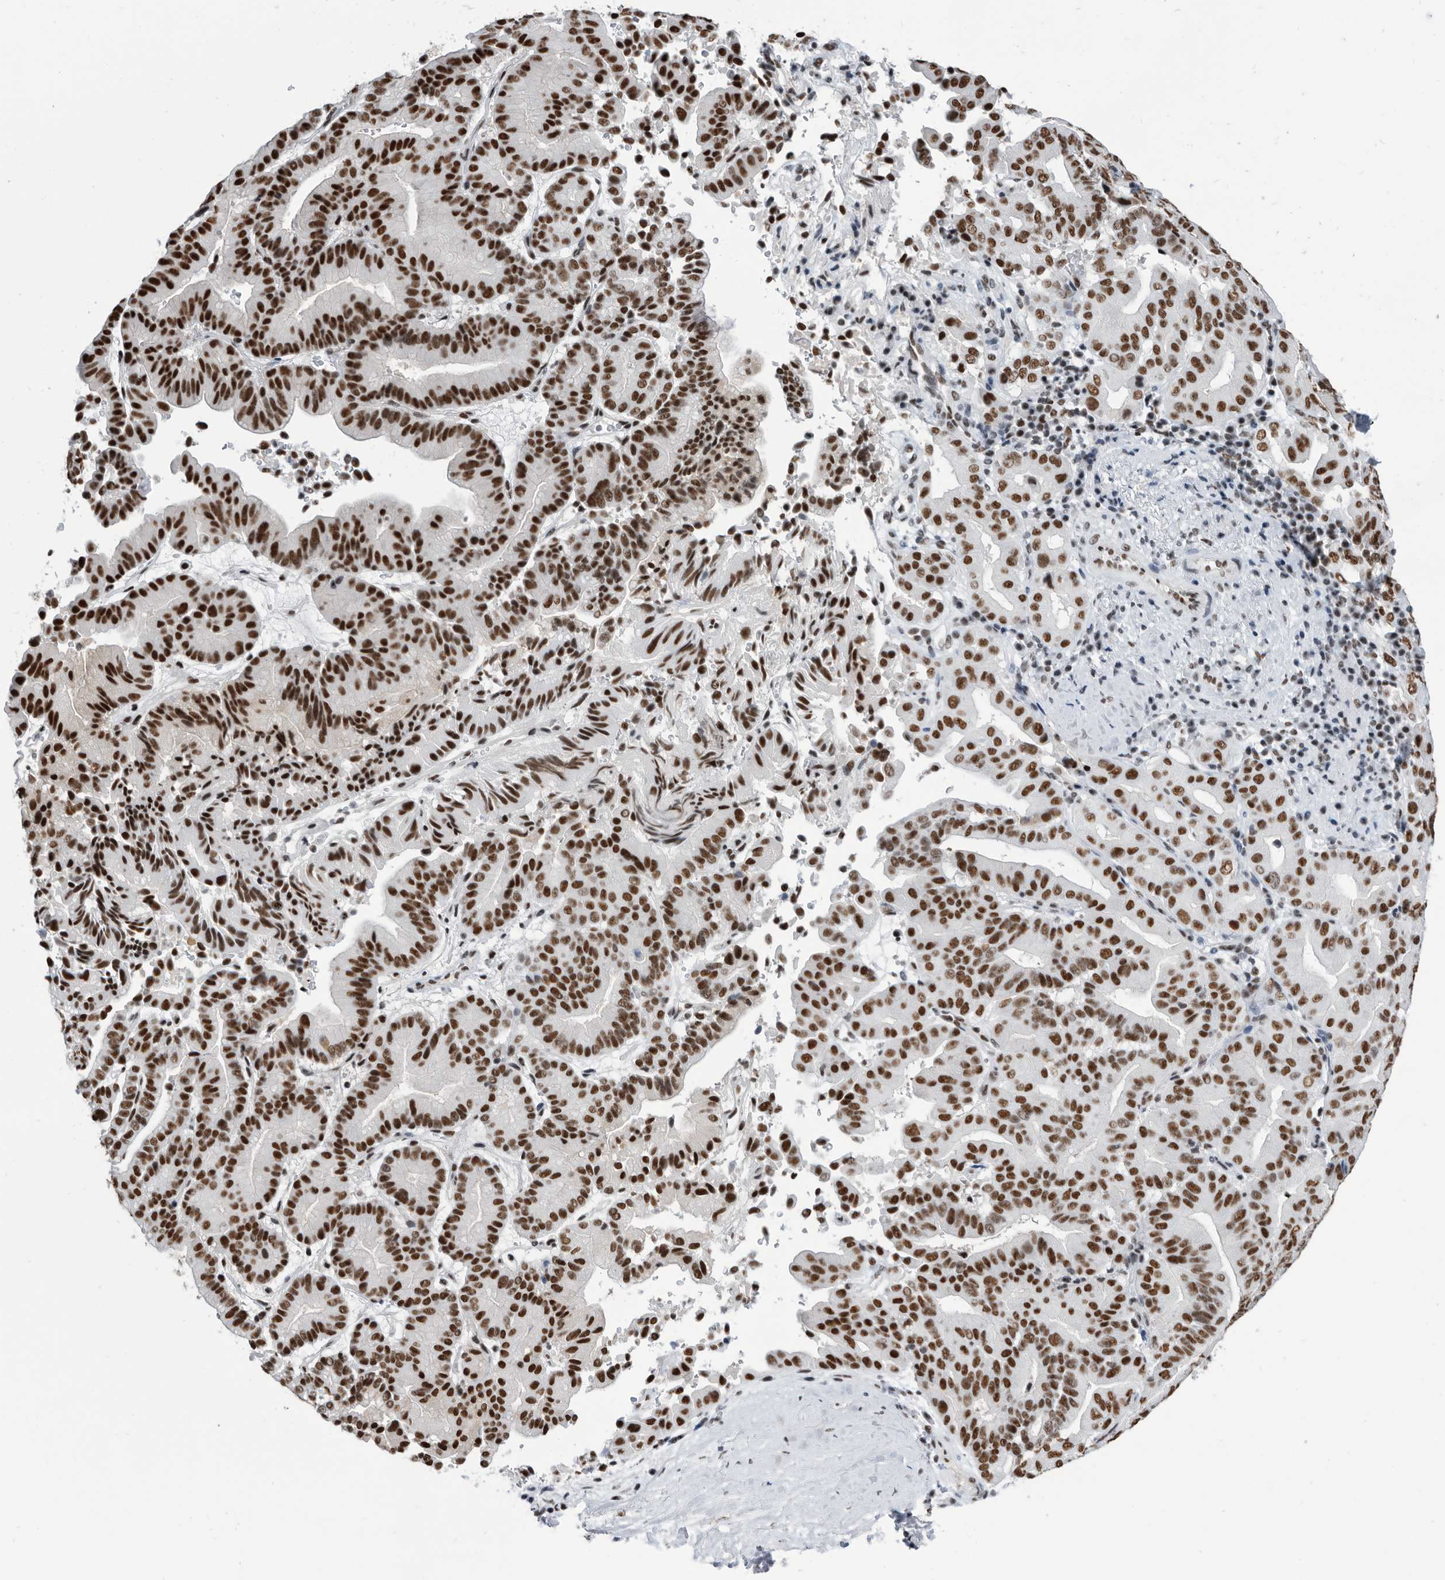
{"staining": {"intensity": "strong", "quantity": ">75%", "location": "nuclear"}, "tissue": "liver cancer", "cell_type": "Tumor cells", "image_type": "cancer", "snomed": [{"axis": "morphology", "description": "Cholangiocarcinoma"}, {"axis": "topography", "description": "Liver"}], "caption": "A high amount of strong nuclear staining is seen in approximately >75% of tumor cells in cholangiocarcinoma (liver) tissue. Using DAB (brown) and hematoxylin (blue) stains, captured at high magnification using brightfield microscopy.", "gene": "SF3A1", "patient": {"sex": "female", "age": 75}}